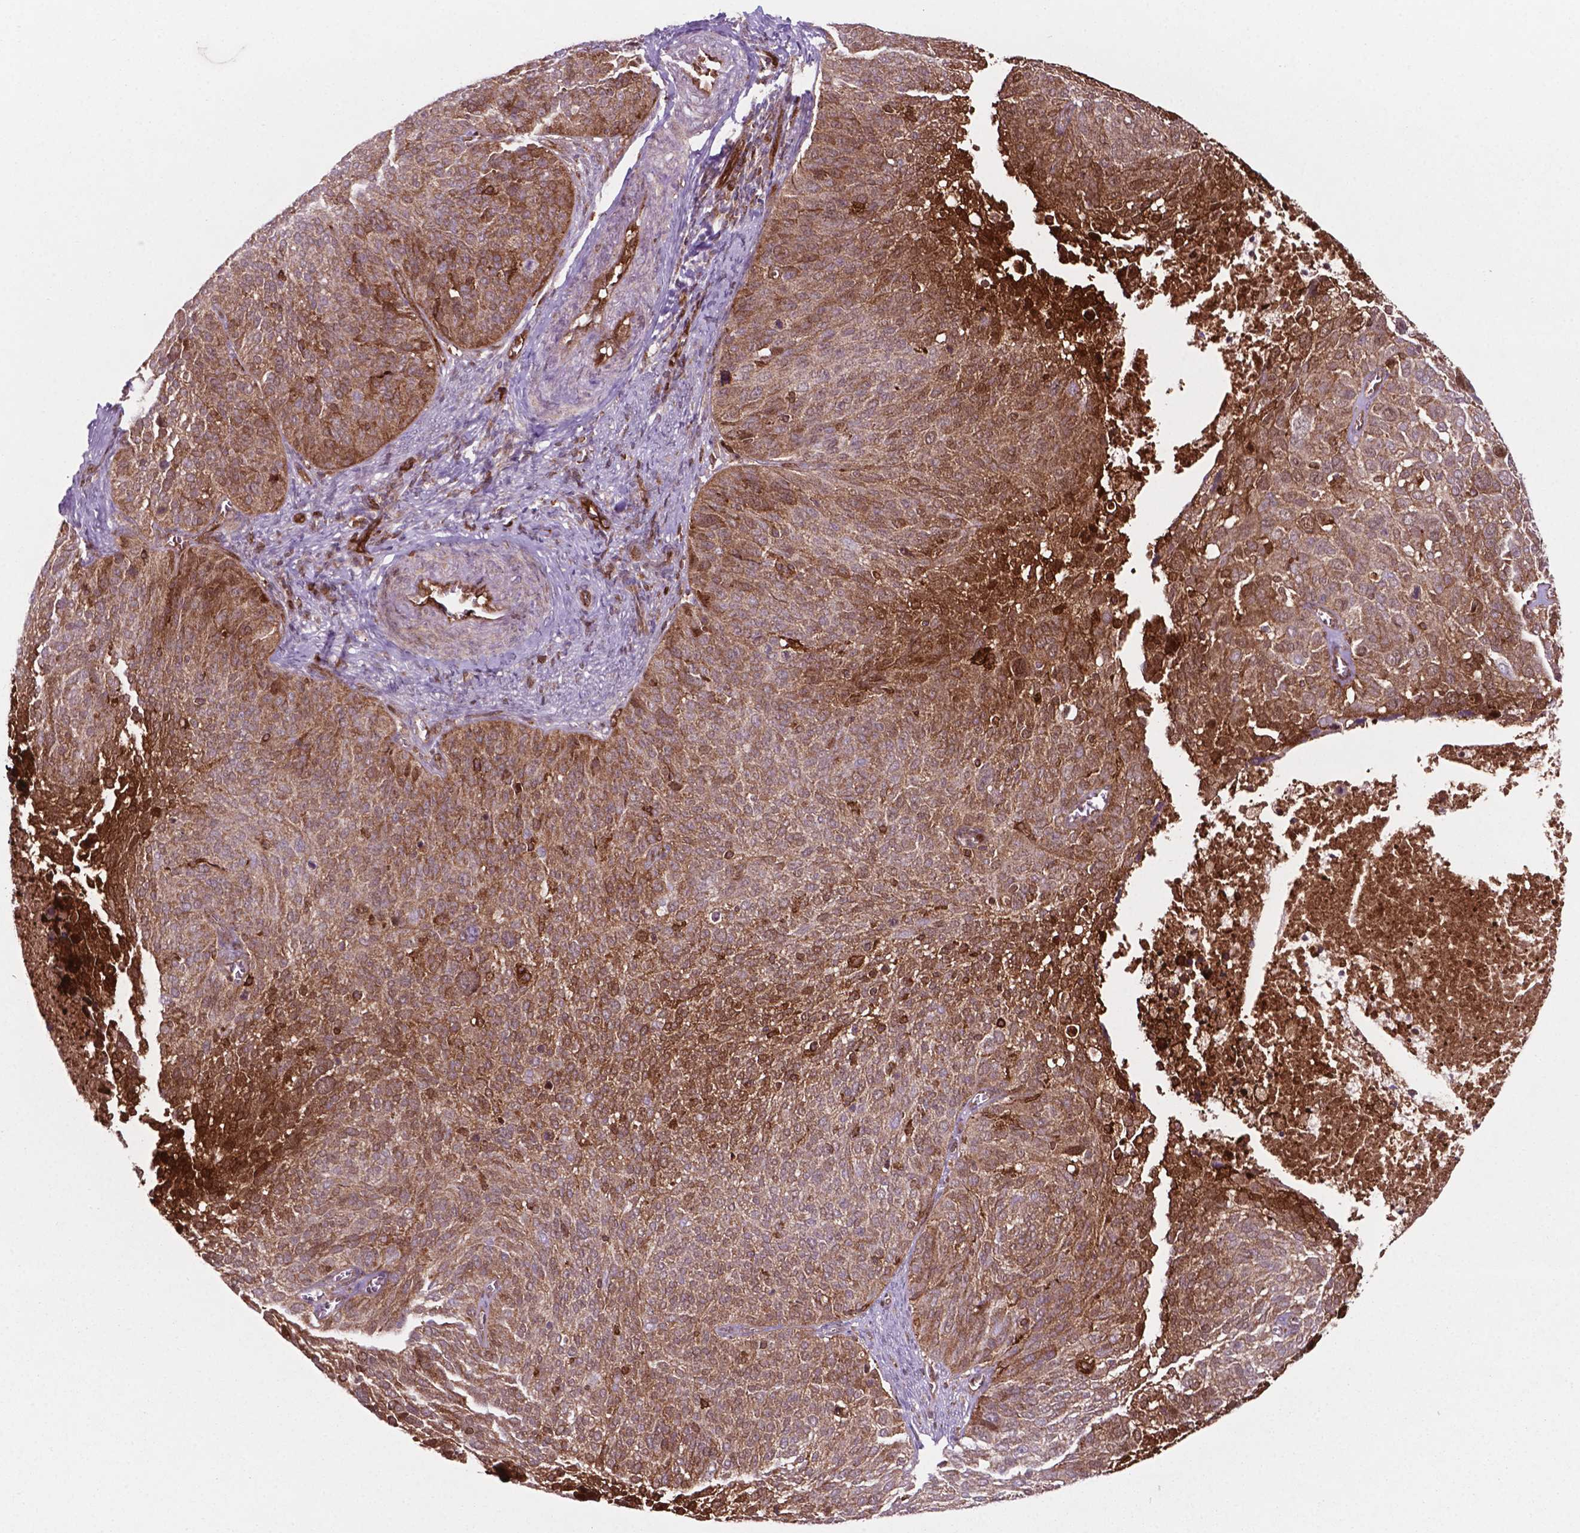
{"staining": {"intensity": "moderate", "quantity": ">75%", "location": "cytoplasmic/membranous,nuclear"}, "tissue": "cervical cancer", "cell_type": "Tumor cells", "image_type": "cancer", "snomed": [{"axis": "morphology", "description": "Squamous cell carcinoma, NOS"}, {"axis": "topography", "description": "Cervix"}], "caption": "This histopathology image exhibits immunohistochemistry (IHC) staining of cervical squamous cell carcinoma, with medium moderate cytoplasmic/membranous and nuclear positivity in about >75% of tumor cells.", "gene": "LDHA", "patient": {"sex": "female", "age": 39}}